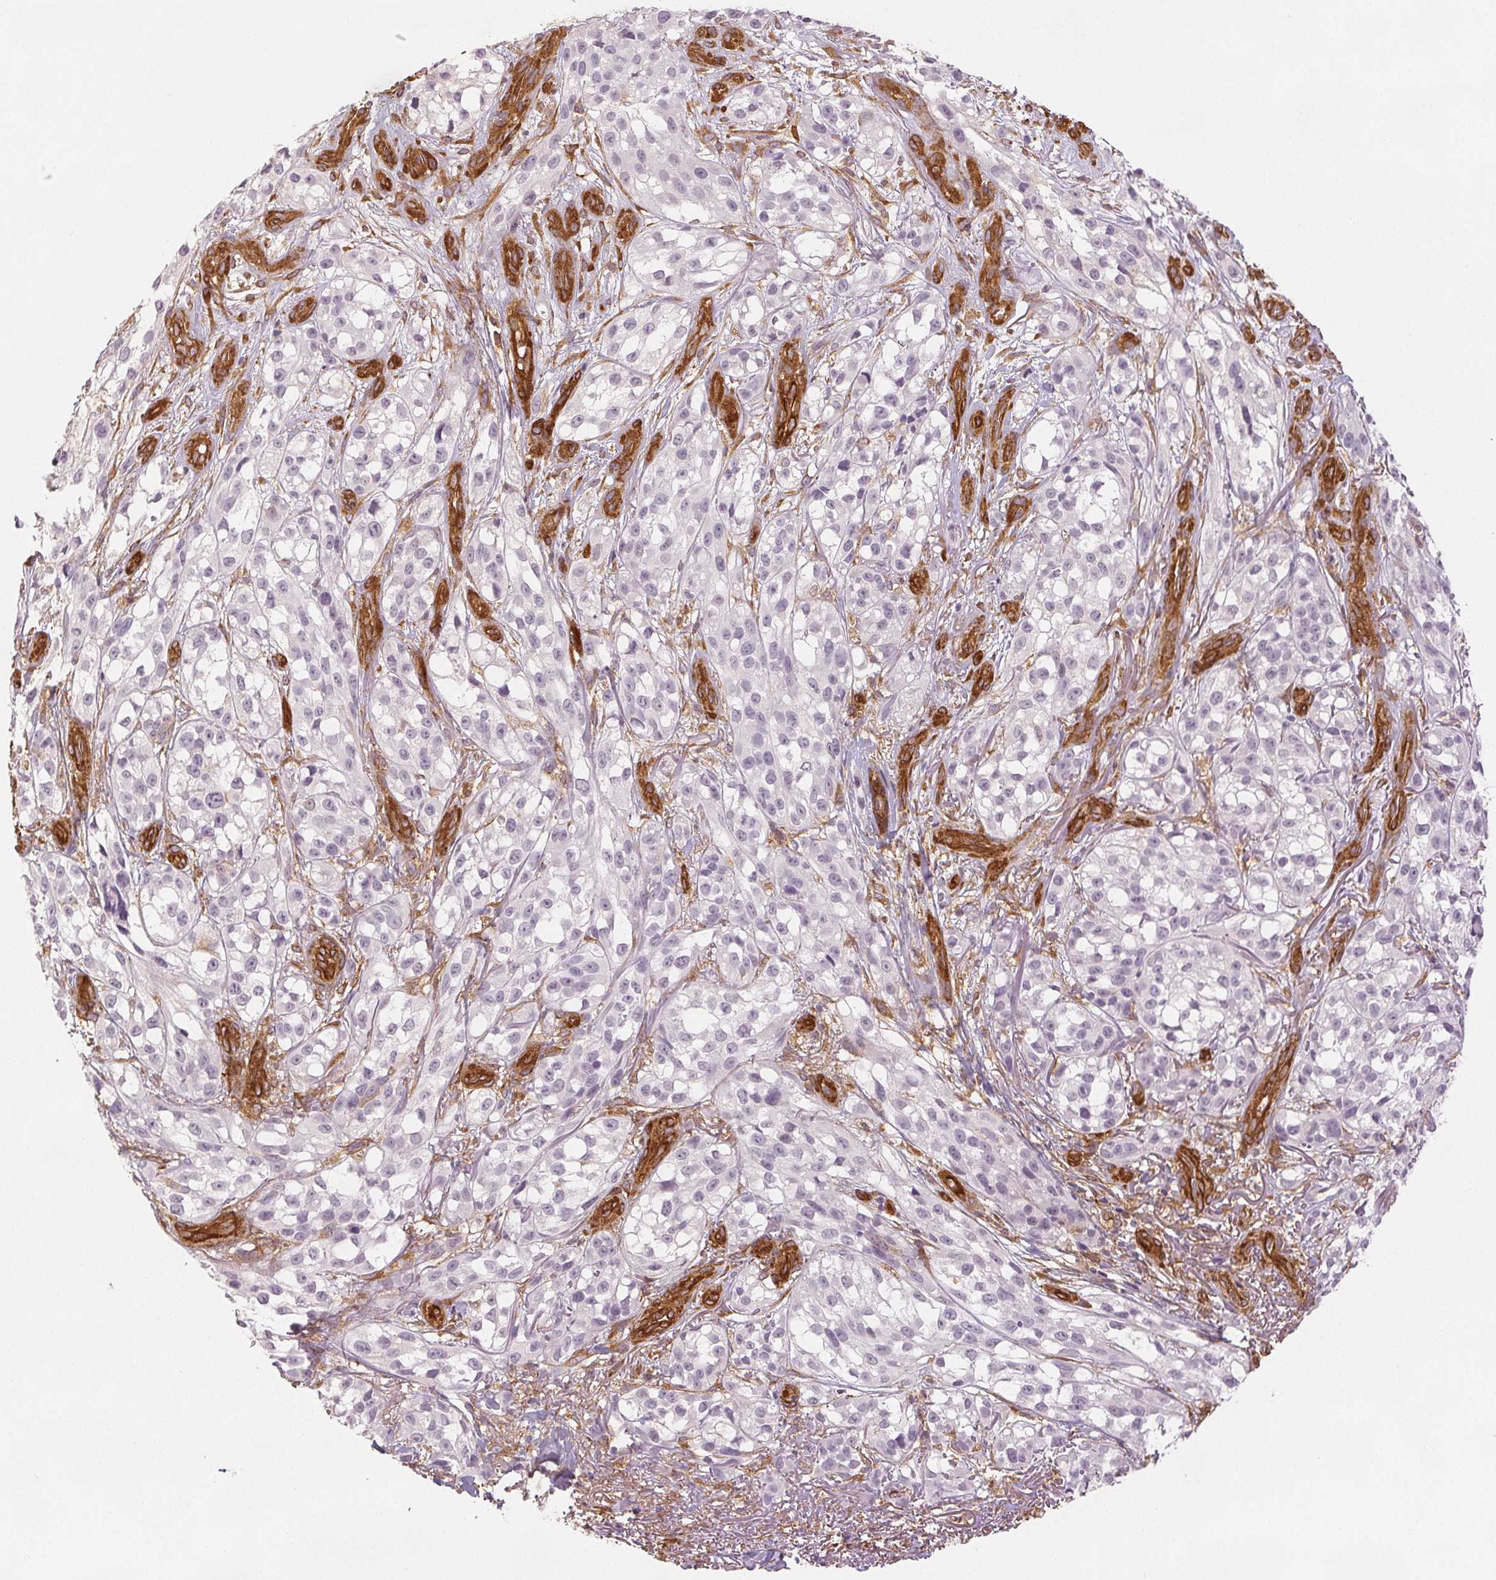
{"staining": {"intensity": "negative", "quantity": "none", "location": "none"}, "tissue": "melanoma", "cell_type": "Tumor cells", "image_type": "cancer", "snomed": [{"axis": "morphology", "description": "Malignant melanoma, NOS"}, {"axis": "topography", "description": "Skin"}], "caption": "Immunohistochemistry (IHC) histopathology image of neoplastic tissue: malignant melanoma stained with DAB exhibits no significant protein positivity in tumor cells. (Brightfield microscopy of DAB (3,3'-diaminobenzidine) IHC at high magnification).", "gene": "DIAPH2", "patient": {"sex": "female", "age": 85}}